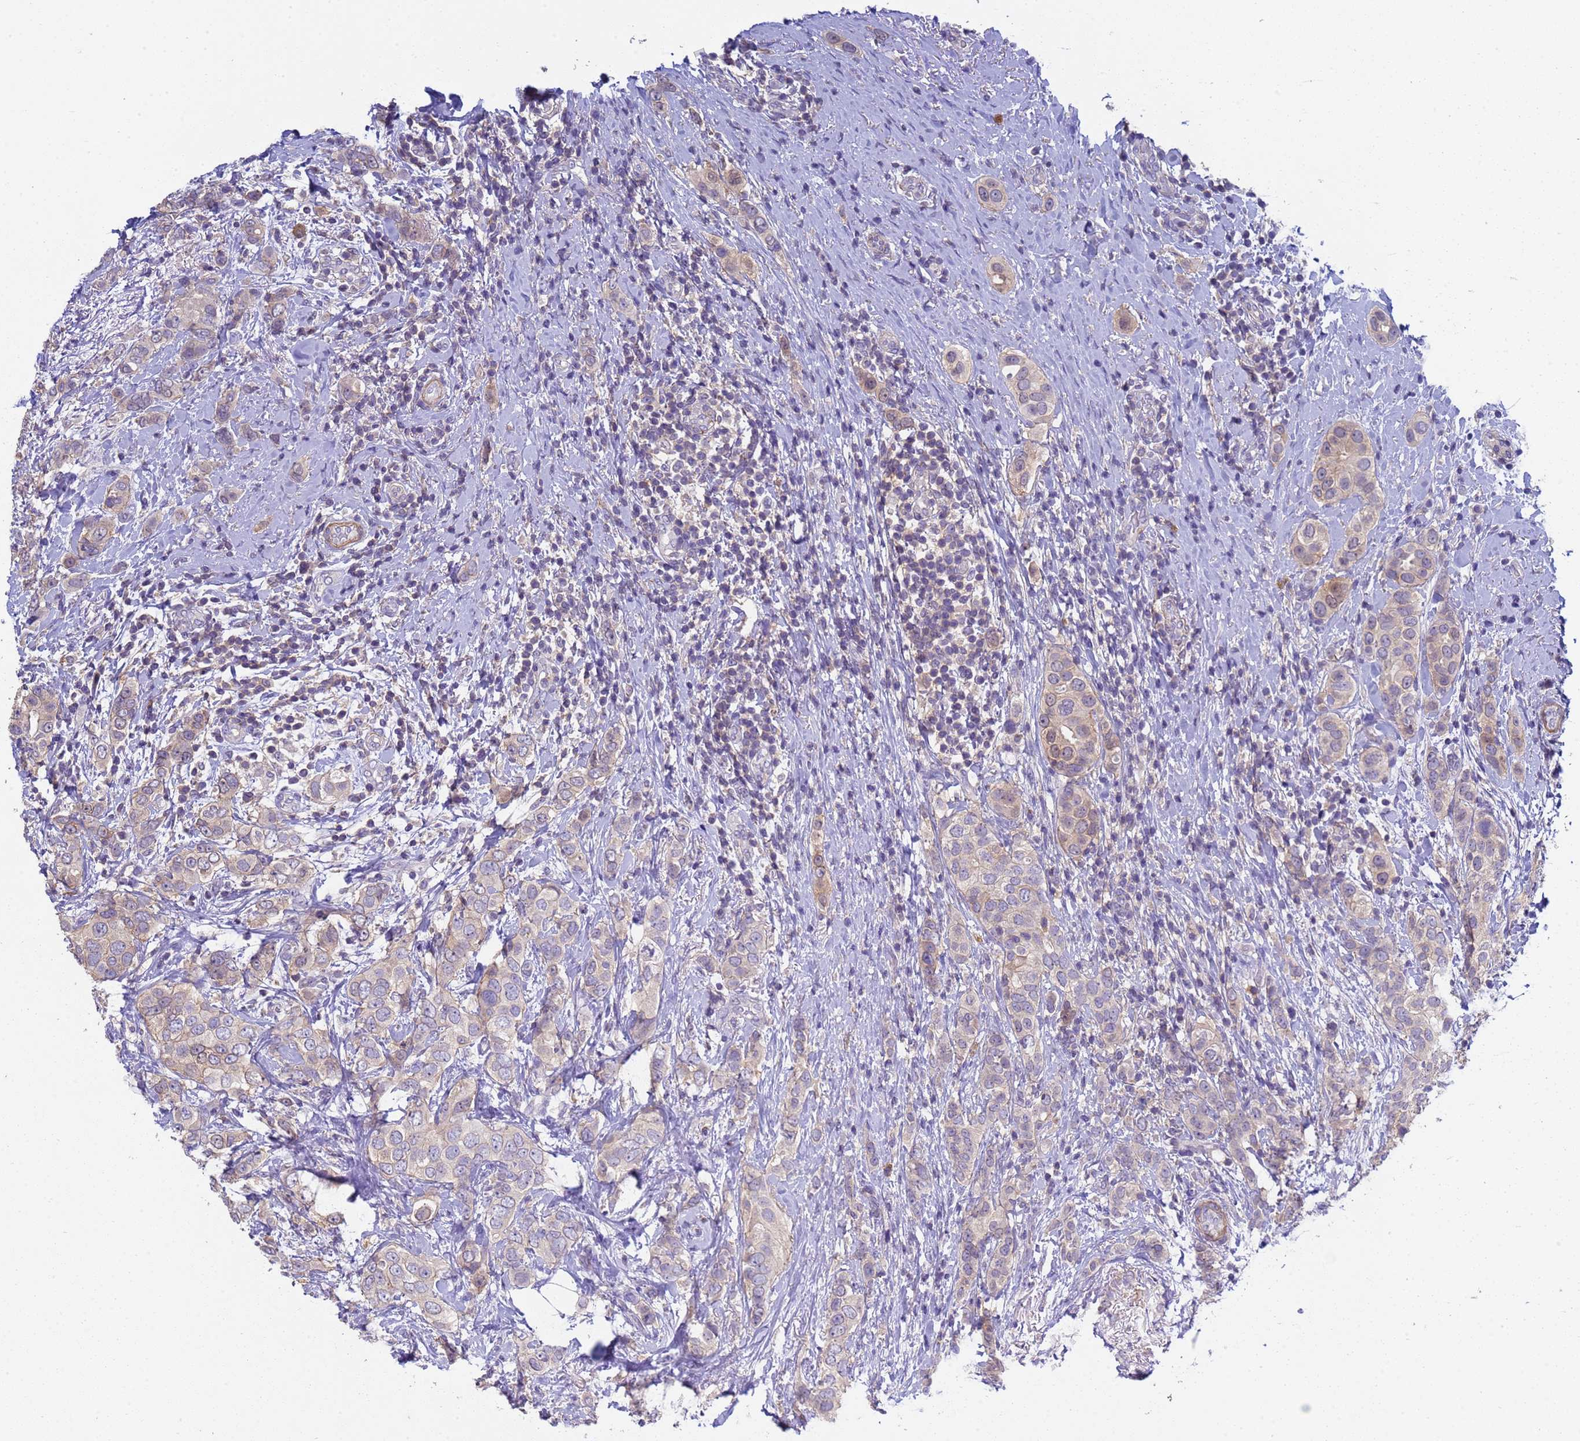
{"staining": {"intensity": "weak", "quantity": ">75%", "location": "cytoplasmic/membranous"}, "tissue": "breast cancer", "cell_type": "Tumor cells", "image_type": "cancer", "snomed": [{"axis": "morphology", "description": "Lobular carcinoma"}, {"axis": "topography", "description": "Breast"}], "caption": "Immunohistochemistry (IHC) (DAB (3,3'-diaminobenzidine)) staining of human breast cancer exhibits weak cytoplasmic/membranous protein staining in approximately >75% of tumor cells.", "gene": "KLHL13", "patient": {"sex": "female", "age": 51}}